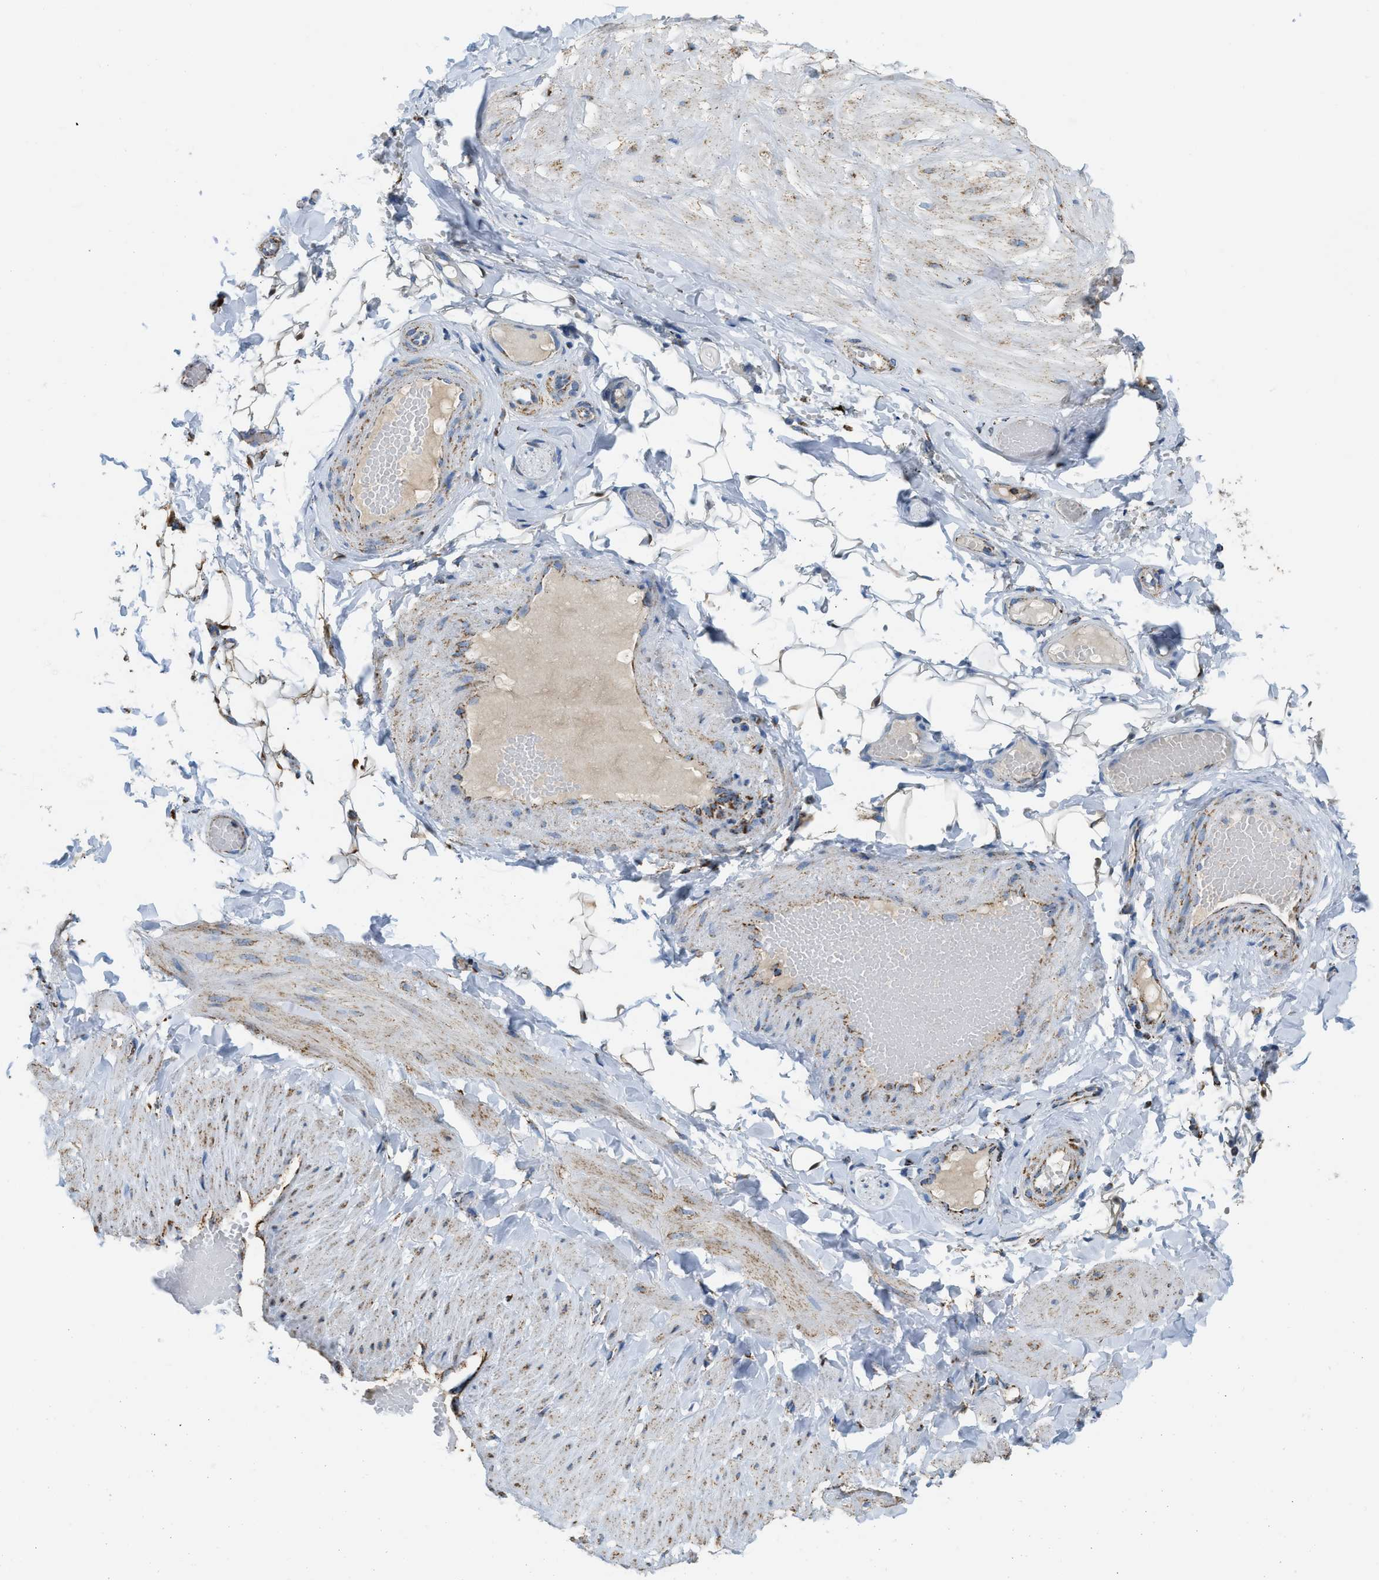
{"staining": {"intensity": "strong", "quantity": ">75%", "location": "cytoplasmic/membranous,nuclear"}, "tissue": "adipose tissue", "cell_type": "Adipocytes", "image_type": "normal", "snomed": [{"axis": "morphology", "description": "Normal tissue, NOS"}, {"axis": "topography", "description": "Adipose tissue"}, {"axis": "topography", "description": "Vascular tissue"}, {"axis": "topography", "description": "Peripheral nerve tissue"}], "caption": "An immunohistochemistry image of benign tissue is shown. Protein staining in brown shows strong cytoplasmic/membranous,nuclear positivity in adipose tissue within adipocytes. Ihc stains the protein of interest in brown and the nuclei are stained blue.", "gene": "ETFB", "patient": {"sex": "male", "age": 25}}